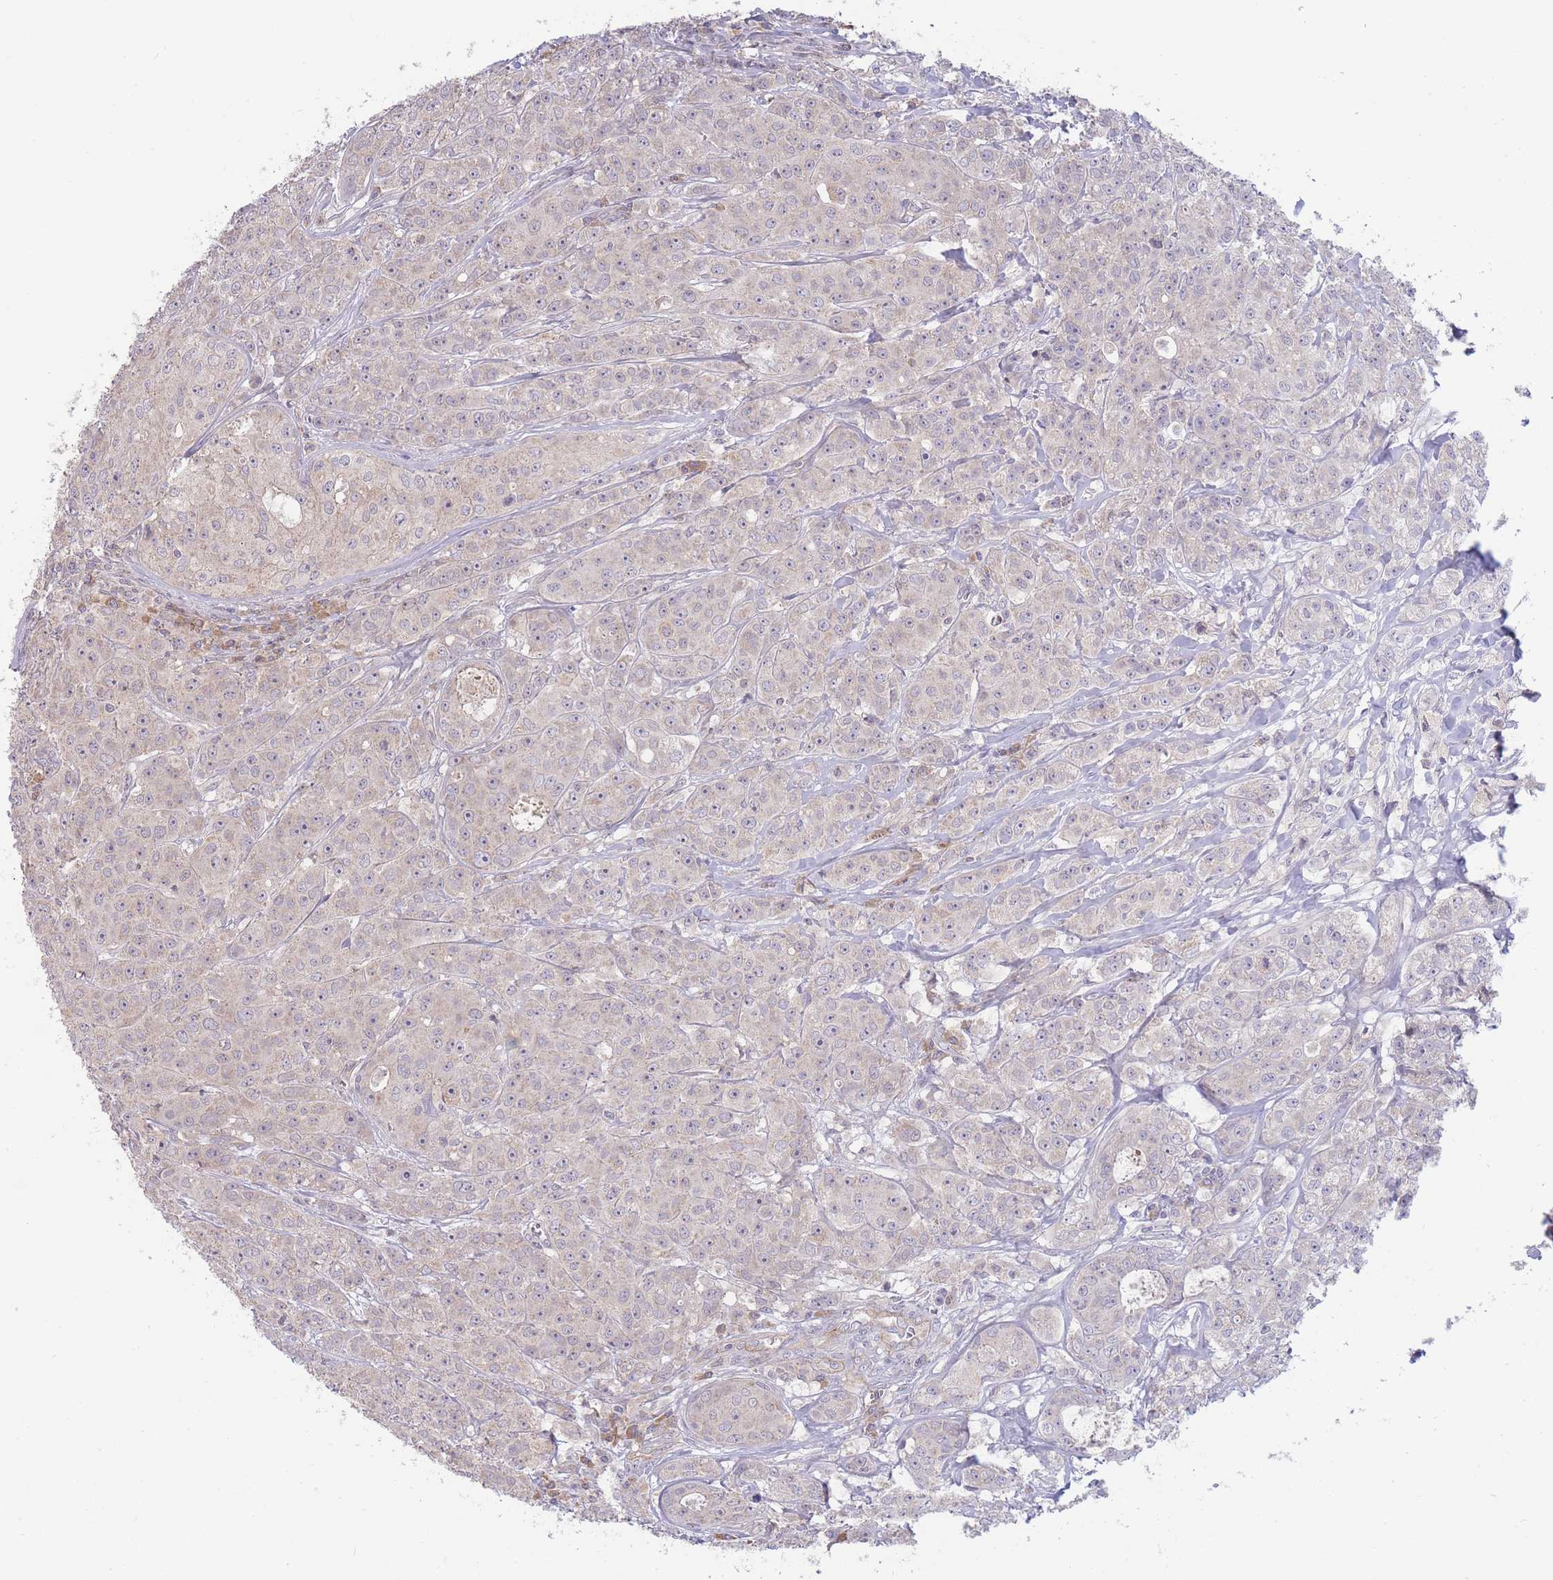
{"staining": {"intensity": "negative", "quantity": "none", "location": "none"}, "tissue": "breast cancer", "cell_type": "Tumor cells", "image_type": "cancer", "snomed": [{"axis": "morphology", "description": "Duct carcinoma"}, {"axis": "topography", "description": "Breast"}], "caption": "DAB (3,3'-diaminobenzidine) immunohistochemical staining of breast cancer reveals no significant positivity in tumor cells.", "gene": "NDUFAF5", "patient": {"sex": "female", "age": 43}}